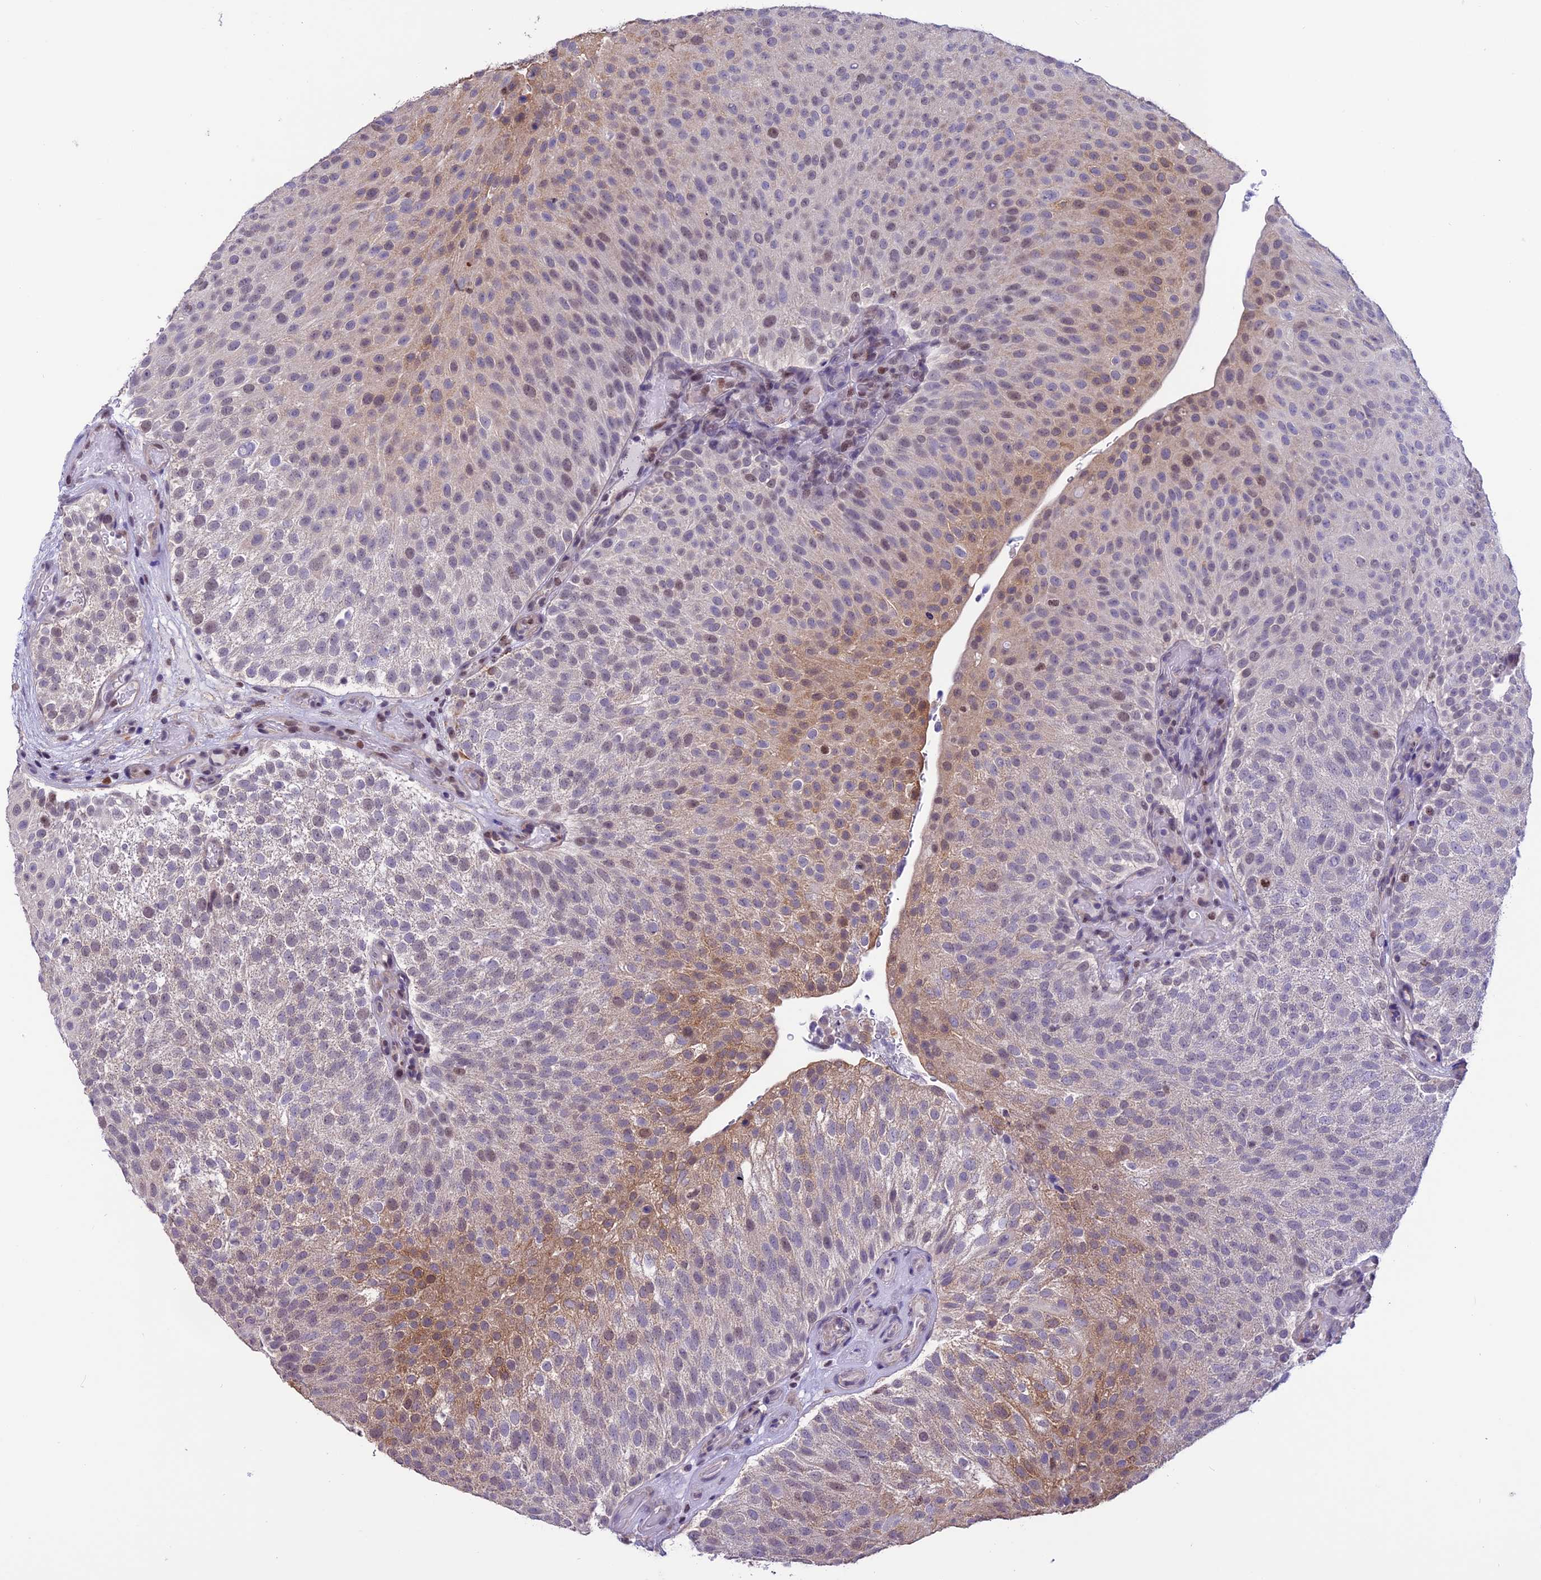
{"staining": {"intensity": "moderate", "quantity": "<25%", "location": "cytoplasmic/membranous,nuclear"}, "tissue": "urothelial cancer", "cell_type": "Tumor cells", "image_type": "cancer", "snomed": [{"axis": "morphology", "description": "Urothelial carcinoma, Low grade"}, {"axis": "topography", "description": "Urinary bladder"}], "caption": "Tumor cells exhibit moderate cytoplasmic/membranous and nuclear expression in about <25% of cells in low-grade urothelial carcinoma.", "gene": "MIS12", "patient": {"sex": "male", "age": 78}}